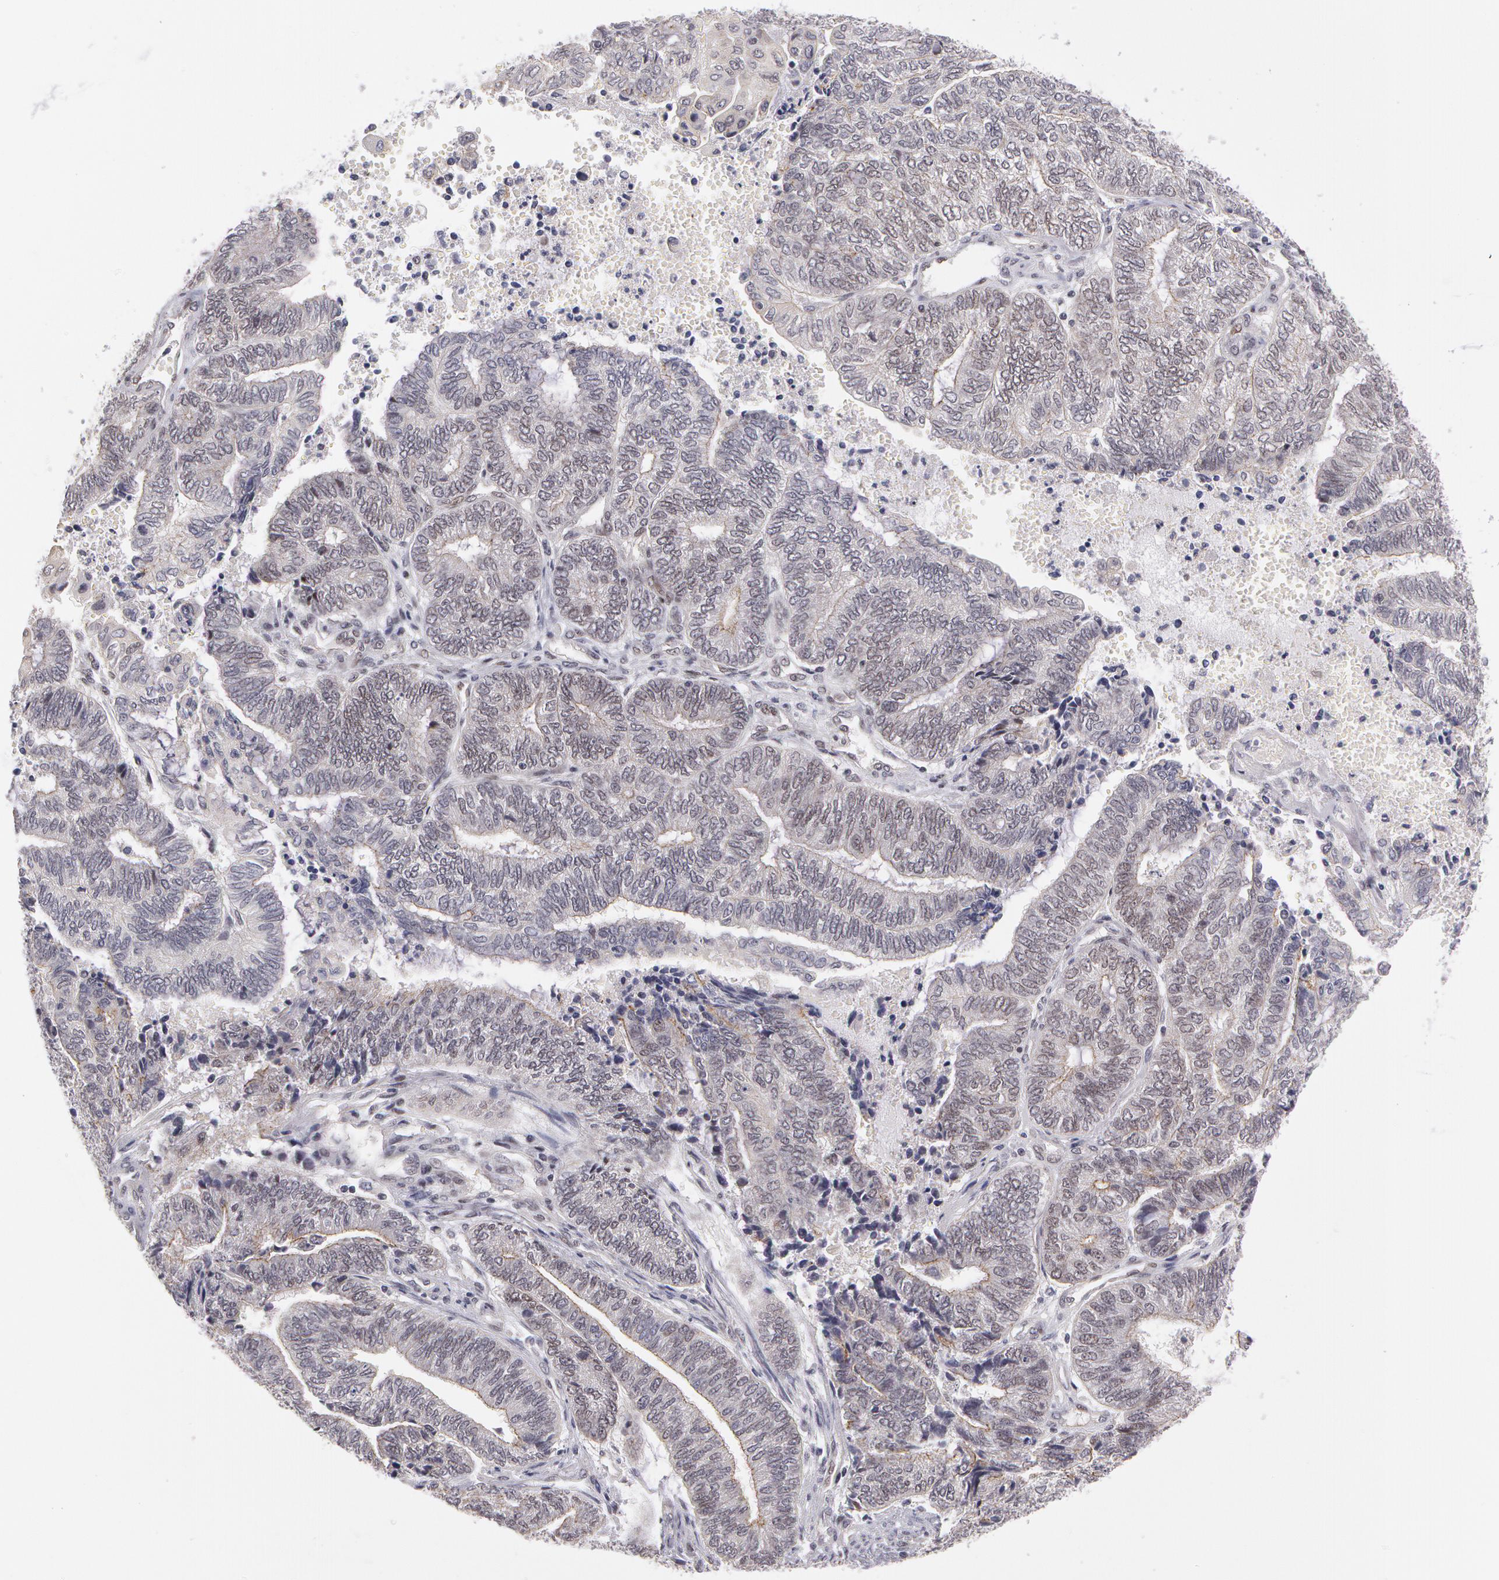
{"staining": {"intensity": "negative", "quantity": "none", "location": "none"}, "tissue": "endometrial cancer", "cell_type": "Tumor cells", "image_type": "cancer", "snomed": [{"axis": "morphology", "description": "Adenocarcinoma, NOS"}, {"axis": "topography", "description": "Uterus"}, {"axis": "topography", "description": "Endometrium"}], "caption": "Immunohistochemistry of human adenocarcinoma (endometrial) displays no staining in tumor cells. (DAB IHC visualized using brightfield microscopy, high magnification).", "gene": "PRICKLE1", "patient": {"sex": "female", "age": 70}}